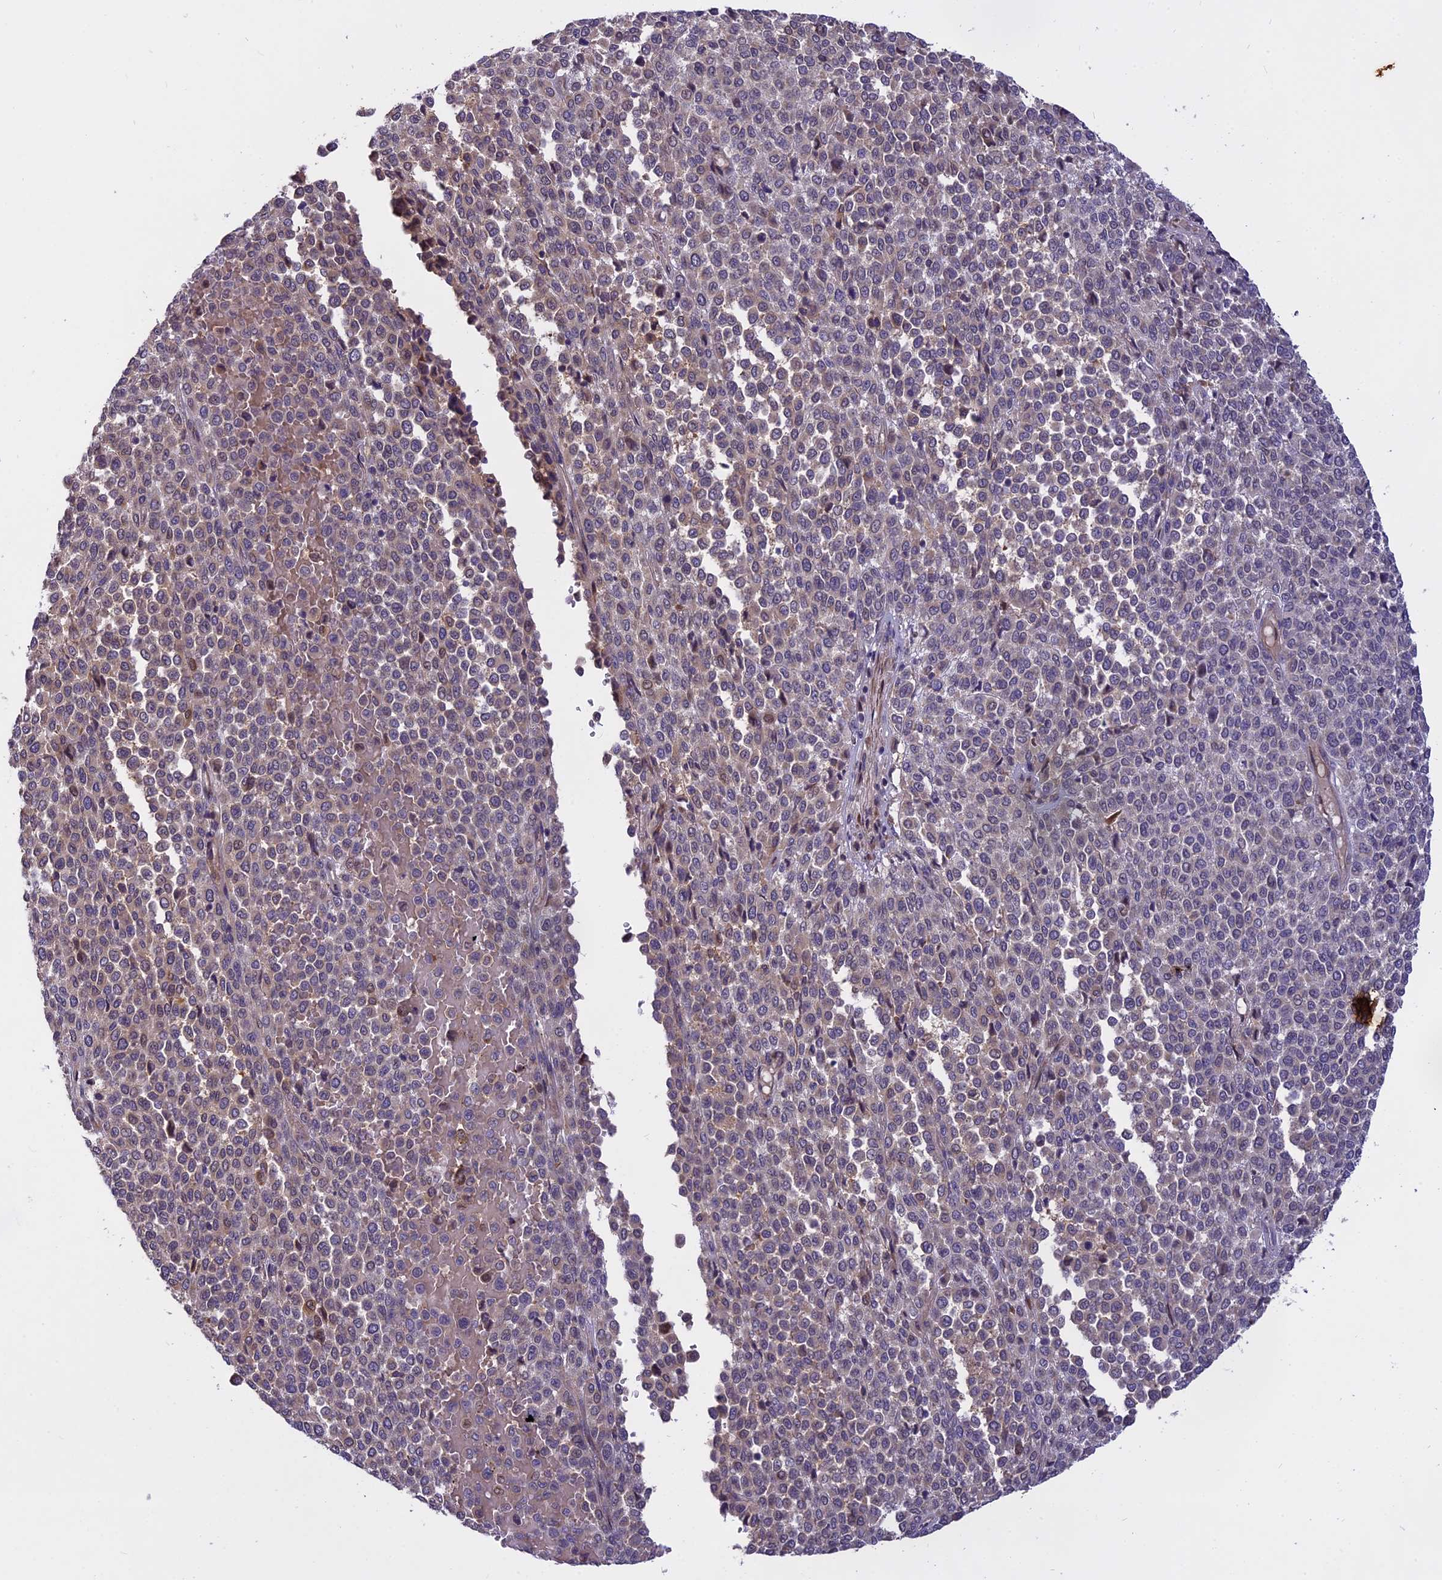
{"staining": {"intensity": "weak", "quantity": "<25%", "location": "cytoplasmic/membranous"}, "tissue": "melanoma", "cell_type": "Tumor cells", "image_type": "cancer", "snomed": [{"axis": "morphology", "description": "Malignant melanoma, Metastatic site"}, {"axis": "topography", "description": "Pancreas"}], "caption": "Micrograph shows no protein staining in tumor cells of malignant melanoma (metastatic site) tissue.", "gene": "MEMO1", "patient": {"sex": "female", "age": 30}}